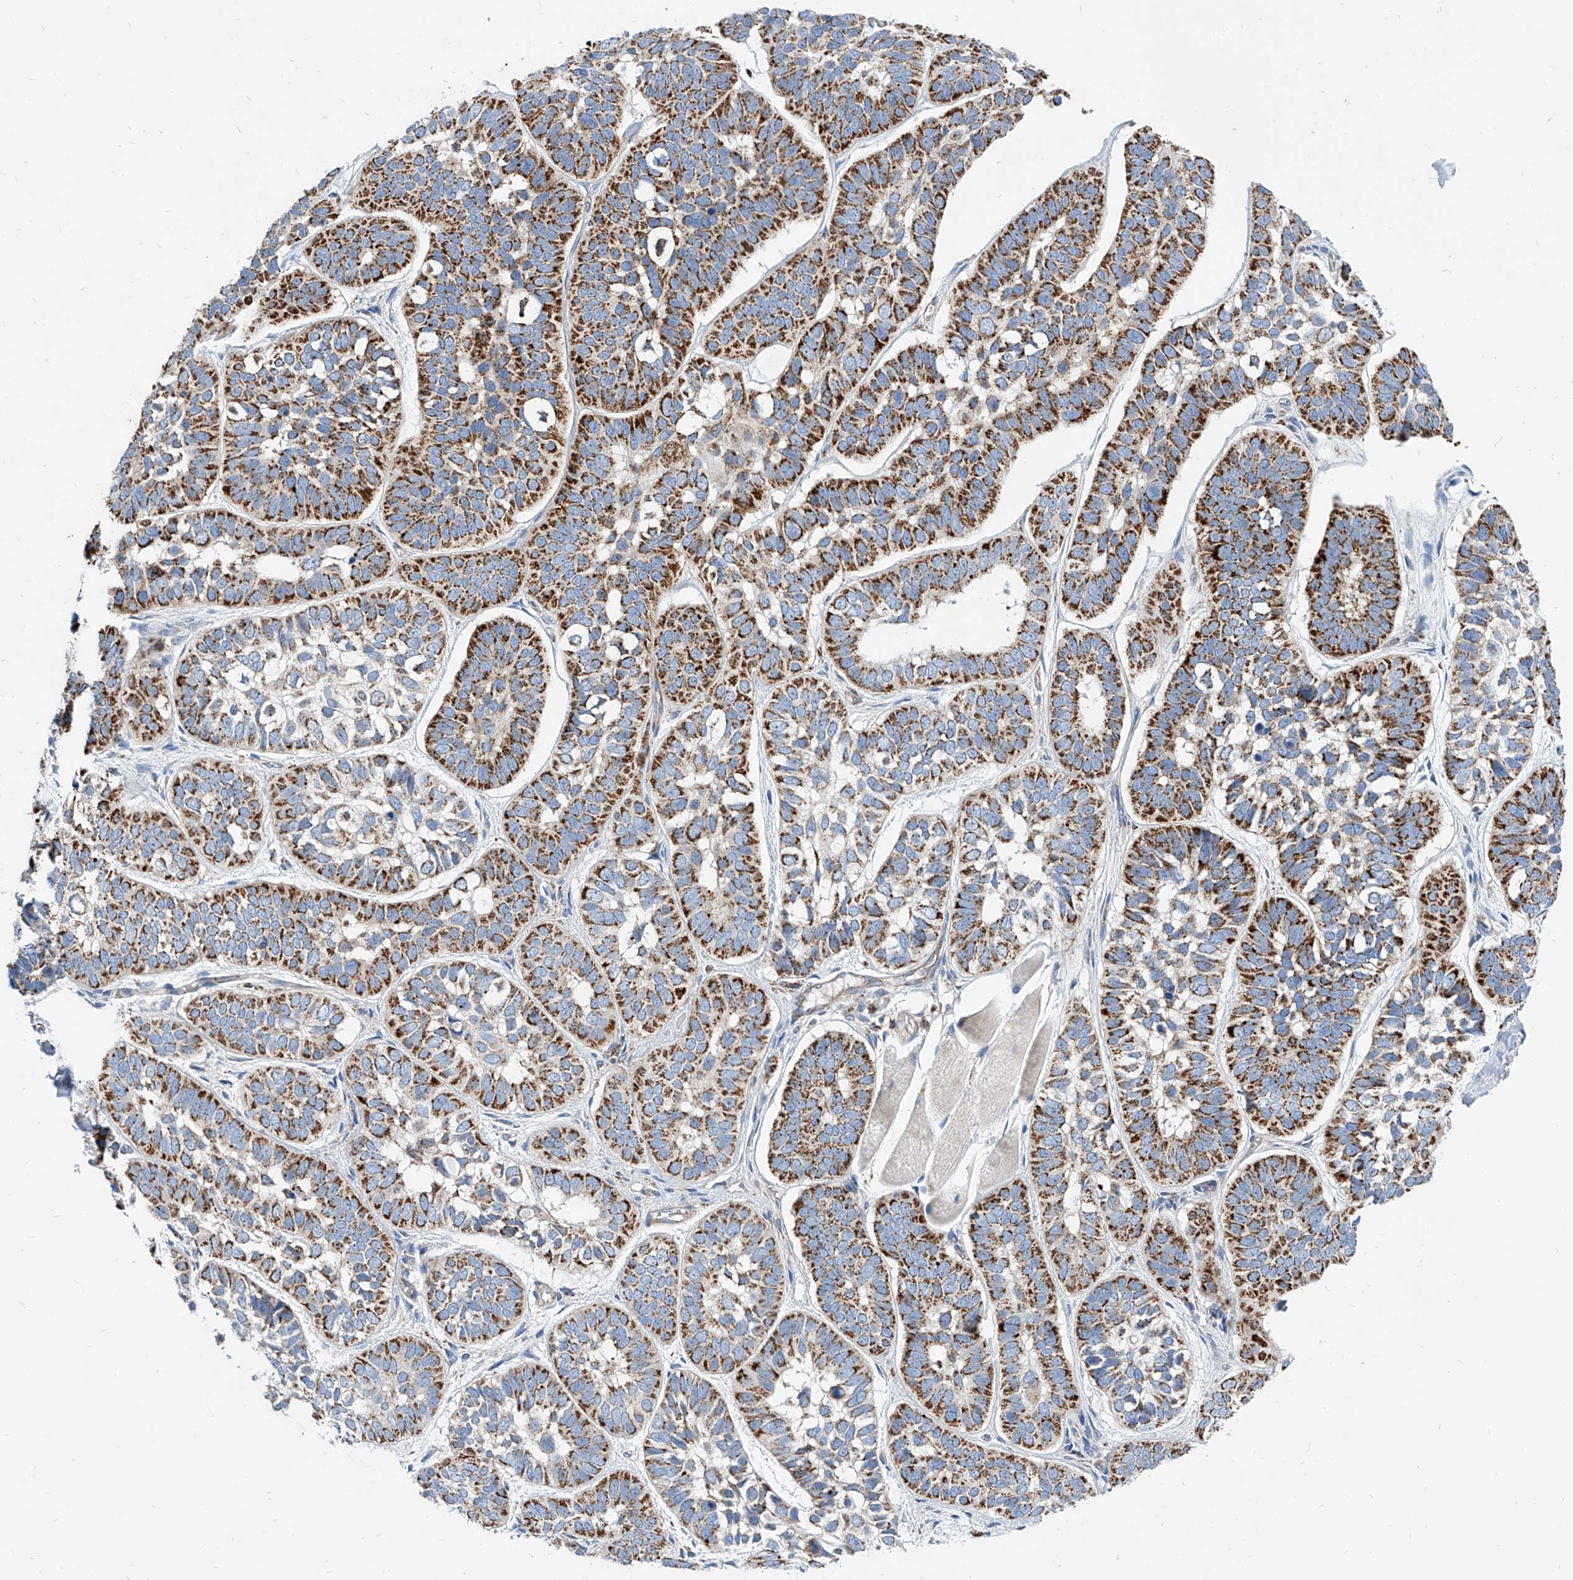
{"staining": {"intensity": "strong", "quantity": ">75%", "location": "cytoplasmic/membranous"}, "tissue": "skin cancer", "cell_type": "Tumor cells", "image_type": "cancer", "snomed": [{"axis": "morphology", "description": "Basal cell carcinoma"}, {"axis": "topography", "description": "Skin"}], "caption": "Human skin basal cell carcinoma stained for a protein (brown) displays strong cytoplasmic/membranous positive staining in about >75% of tumor cells.", "gene": "CPNE5", "patient": {"sex": "male", "age": 62}}